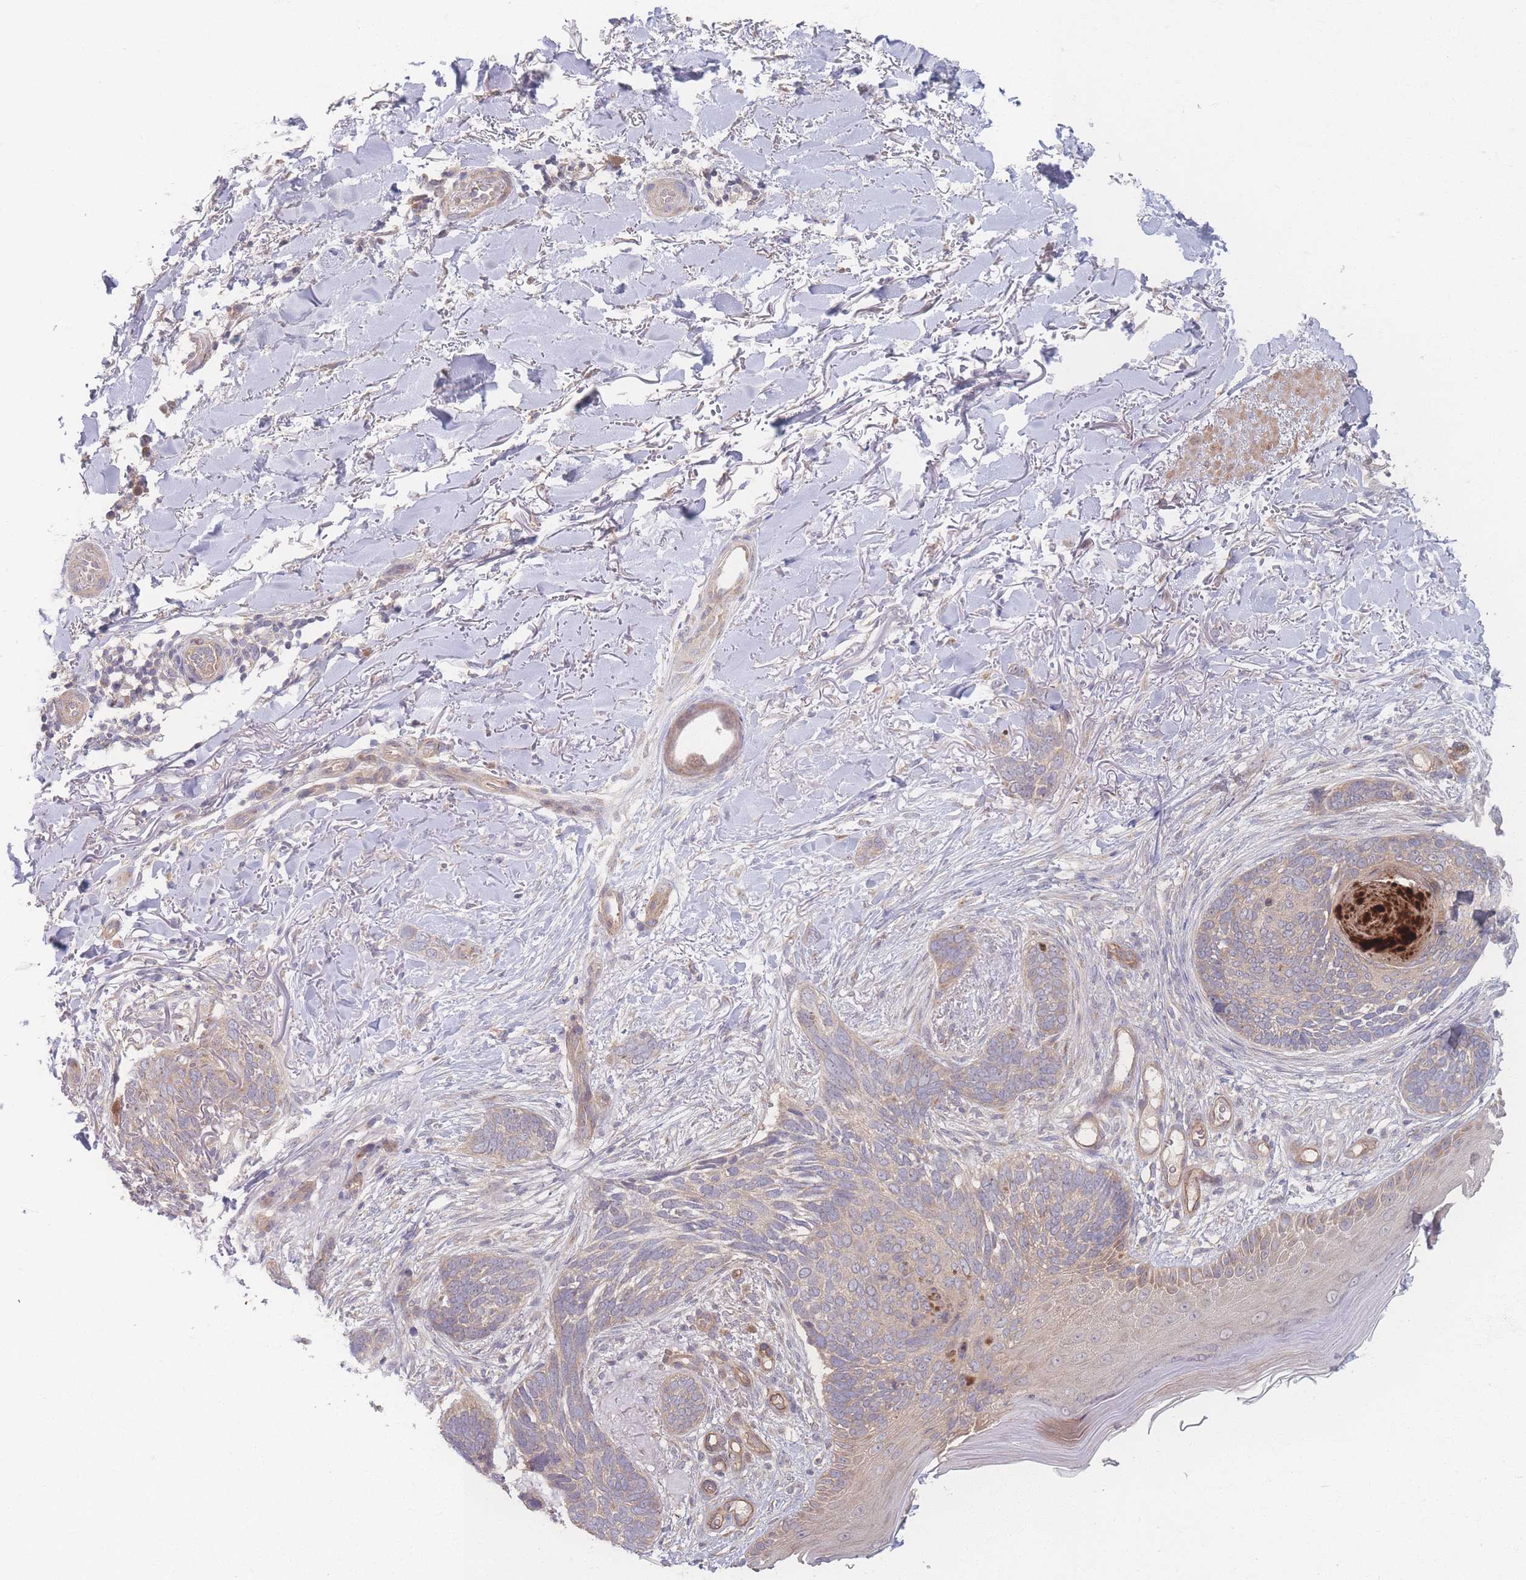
{"staining": {"intensity": "weak", "quantity": "<25%", "location": "cytoplasmic/membranous"}, "tissue": "skin cancer", "cell_type": "Tumor cells", "image_type": "cancer", "snomed": [{"axis": "morphology", "description": "Normal tissue, NOS"}, {"axis": "morphology", "description": "Basal cell carcinoma"}, {"axis": "topography", "description": "Skin"}], "caption": "Immunohistochemistry (IHC) micrograph of neoplastic tissue: skin cancer (basal cell carcinoma) stained with DAB (3,3'-diaminobenzidine) shows no significant protein expression in tumor cells.", "gene": "INSR", "patient": {"sex": "female", "age": 67}}